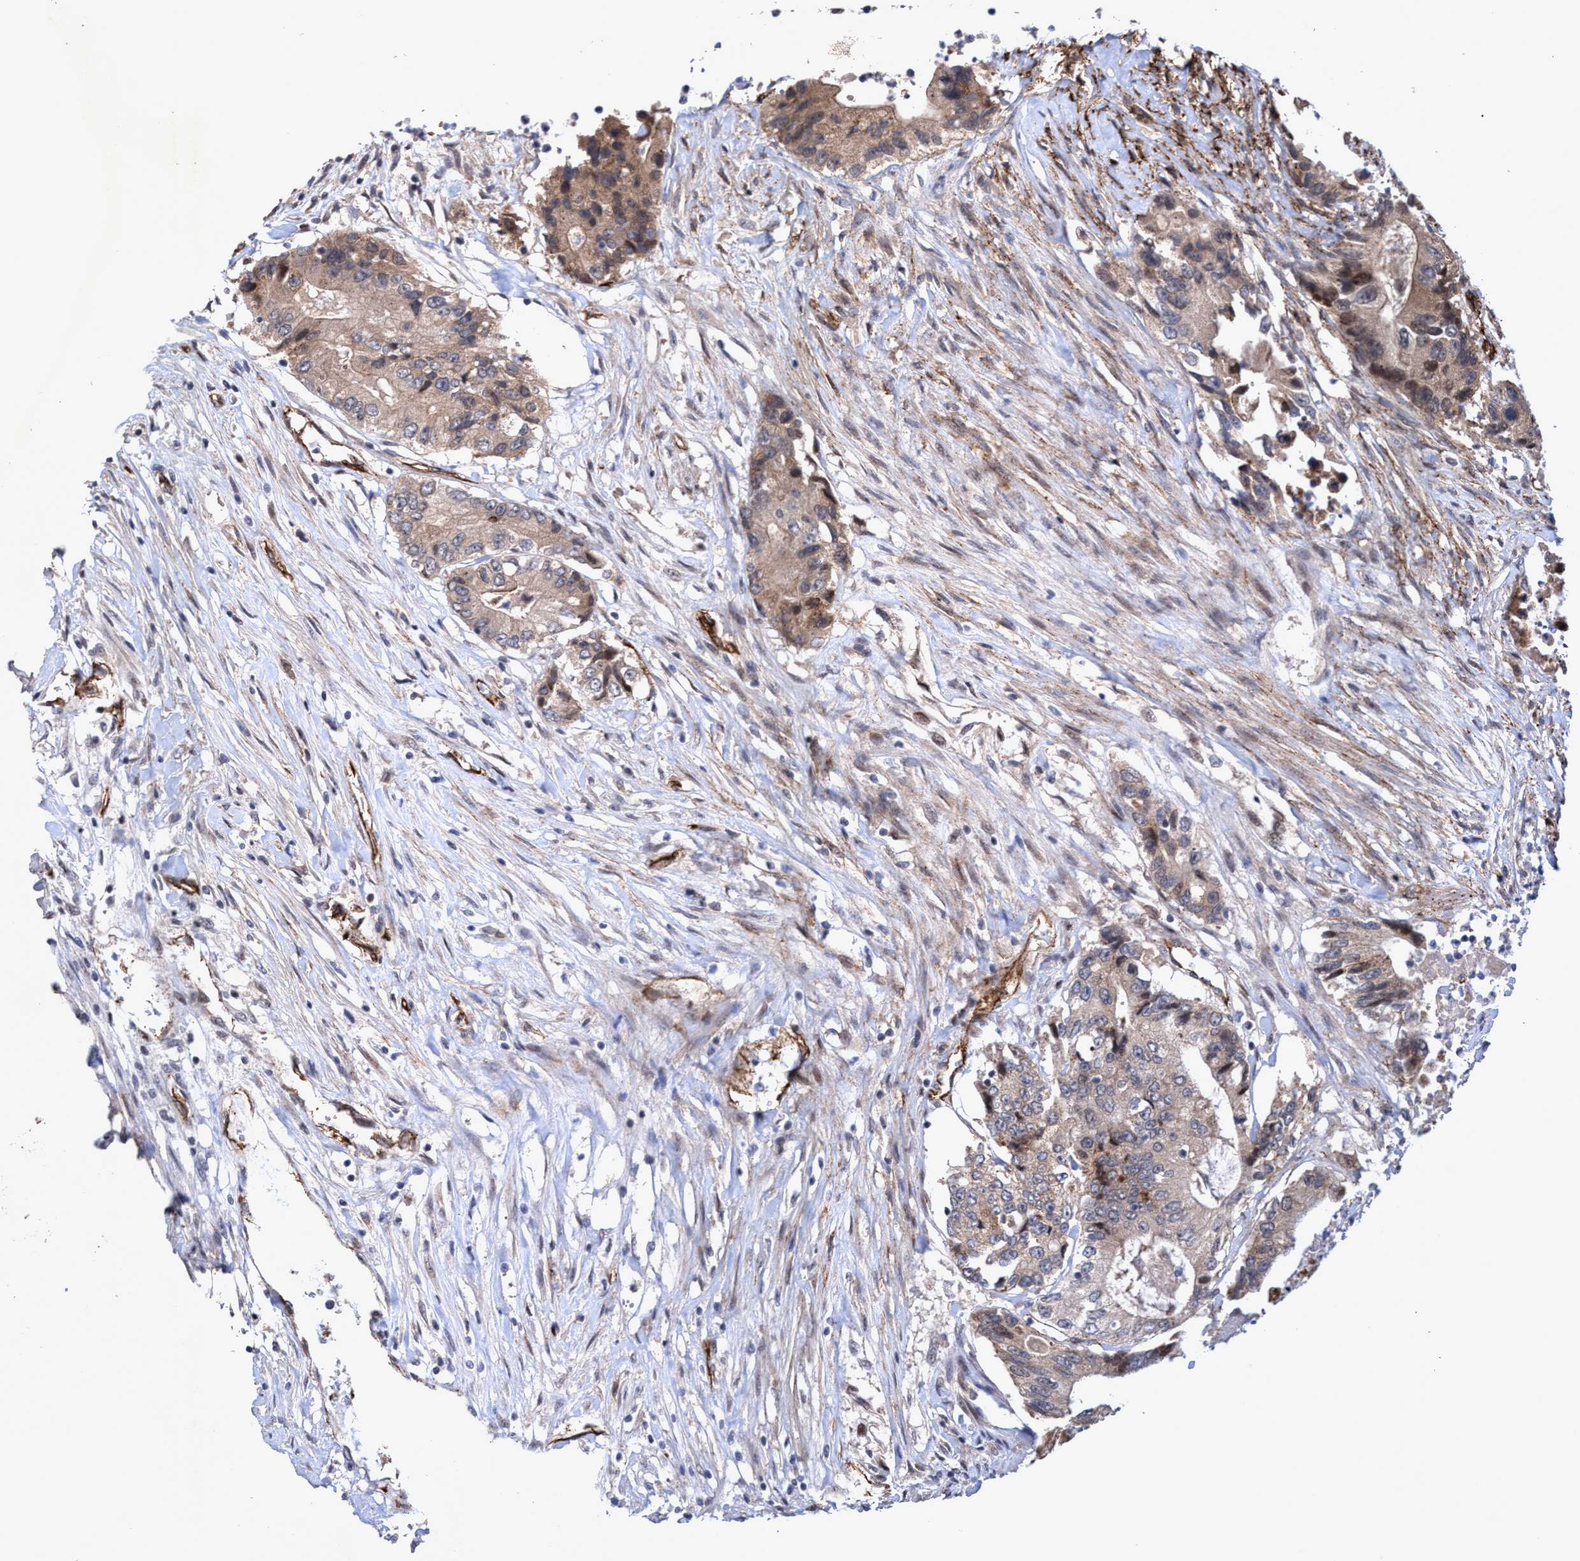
{"staining": {"intensity": "weak", "quantity": ">75%", "location": "cytoplasmic/membranous"}, "tissue": "colorectal cancer", "cell_type": "Tumor cells", "image_type": "cancer", "snomed": [{"axis": "morphology", "description": "Adenocarcinoma, NOS"}, {"axis": "topography", "description": "Colon"}], "caption": "Adenocarcinoma (colorectal) stained with a brown dye exhibits weak cytoplasmic/membranous positive expression in about >75% of tumor cells.", "gene": "ZNF750", "patient": {"sex": "female", "age": 77}}